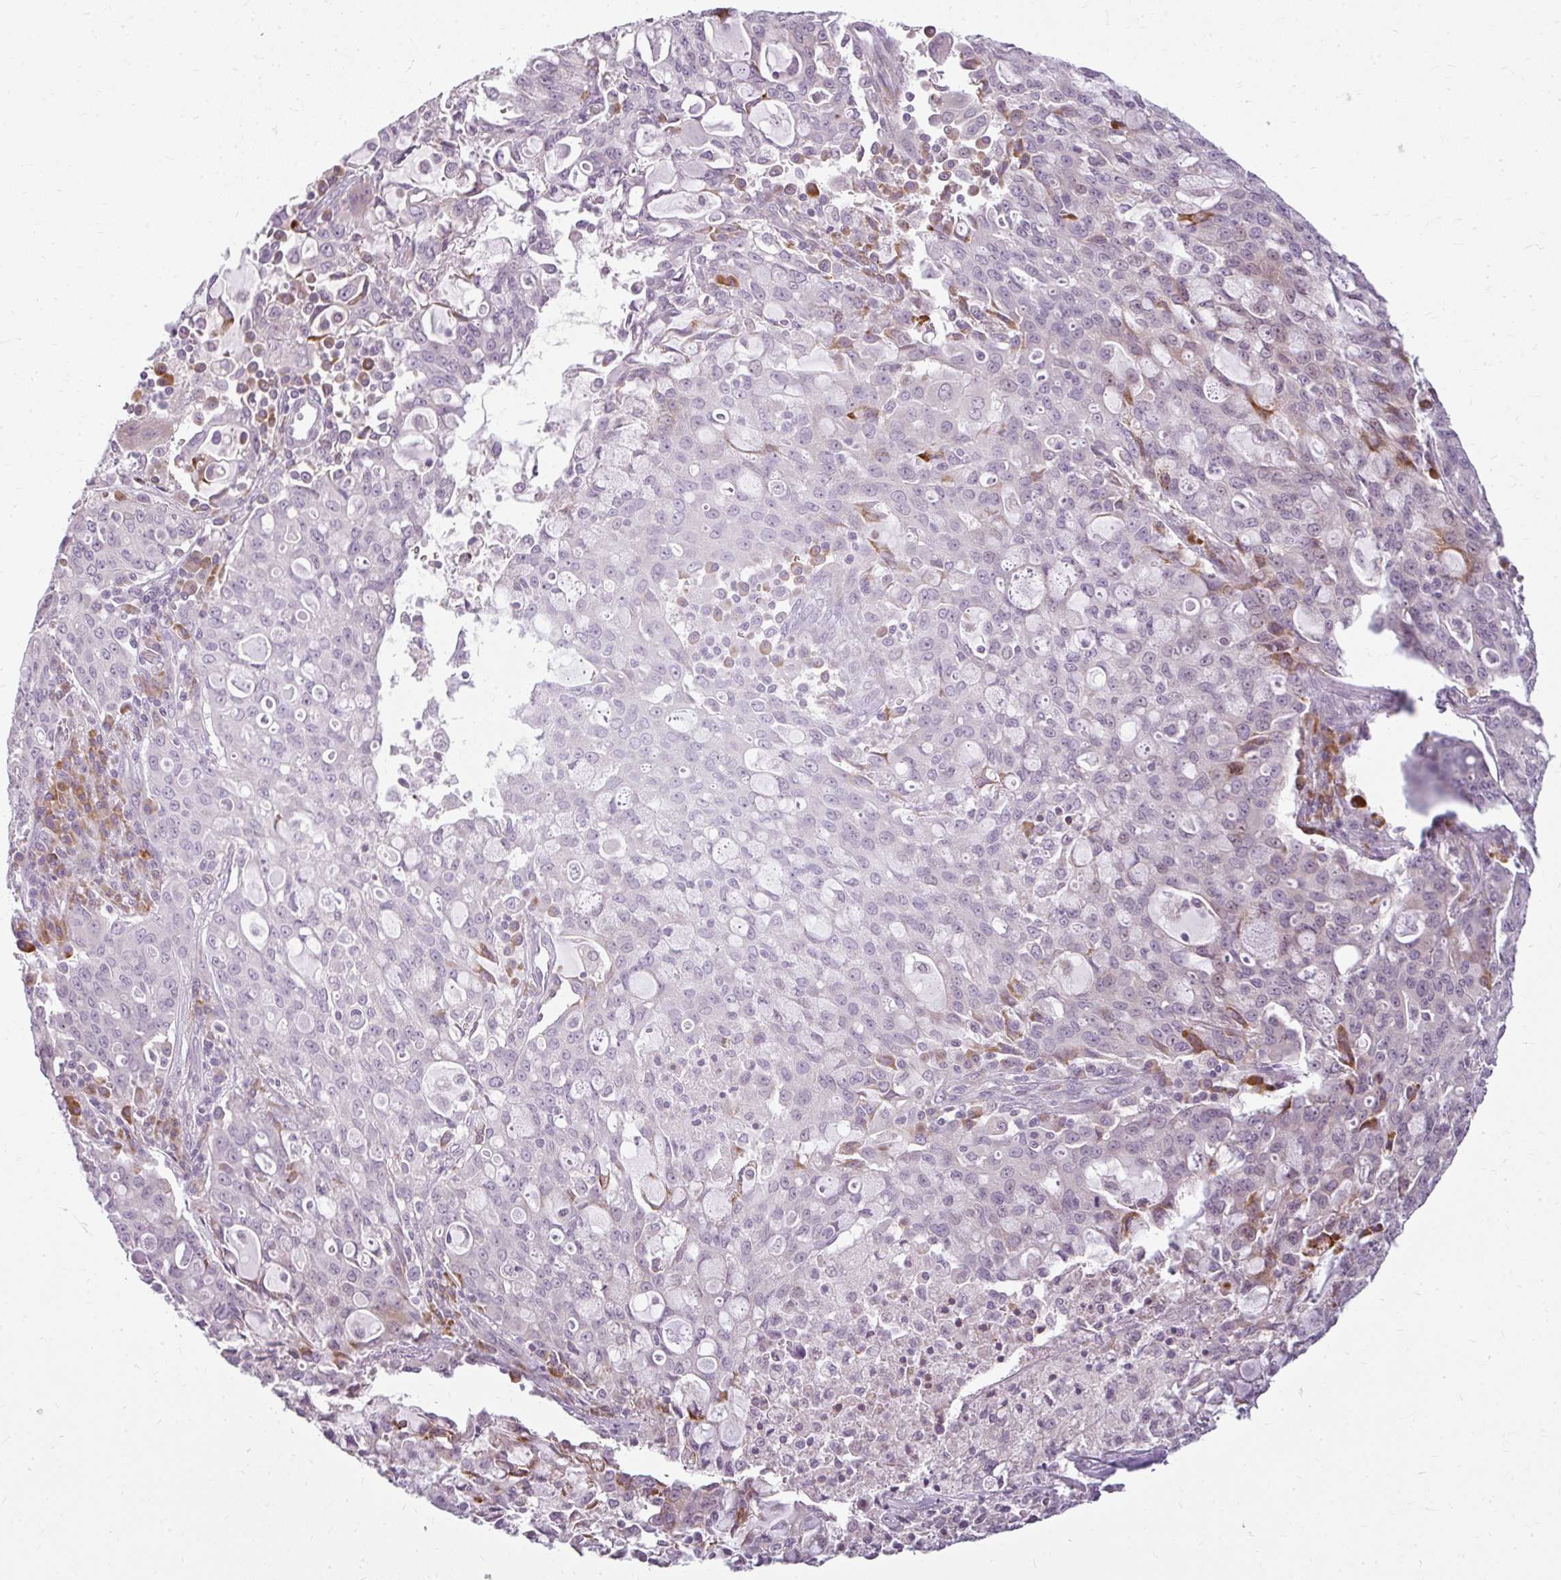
{"staining": {"intensity": "negative", "quantity": "none", "location": "none"}, "tissue": "lung cancer", "cell_type": "Tumor cells", "image_type": "cancer", "snomed": [{"axis": "morphology", "description": "Adenocarcinoma, NOS"}, {"axis": "topography", "description": "Lung"}], "caption": "High power microscopy photomicrograph of an IHC micrograph of lung cancer (adenocarcinoma), revealing no significant positivity in tumor cells.", "gene": "ZFYVE26", "patient": {"sex": "female", "age": 44}}